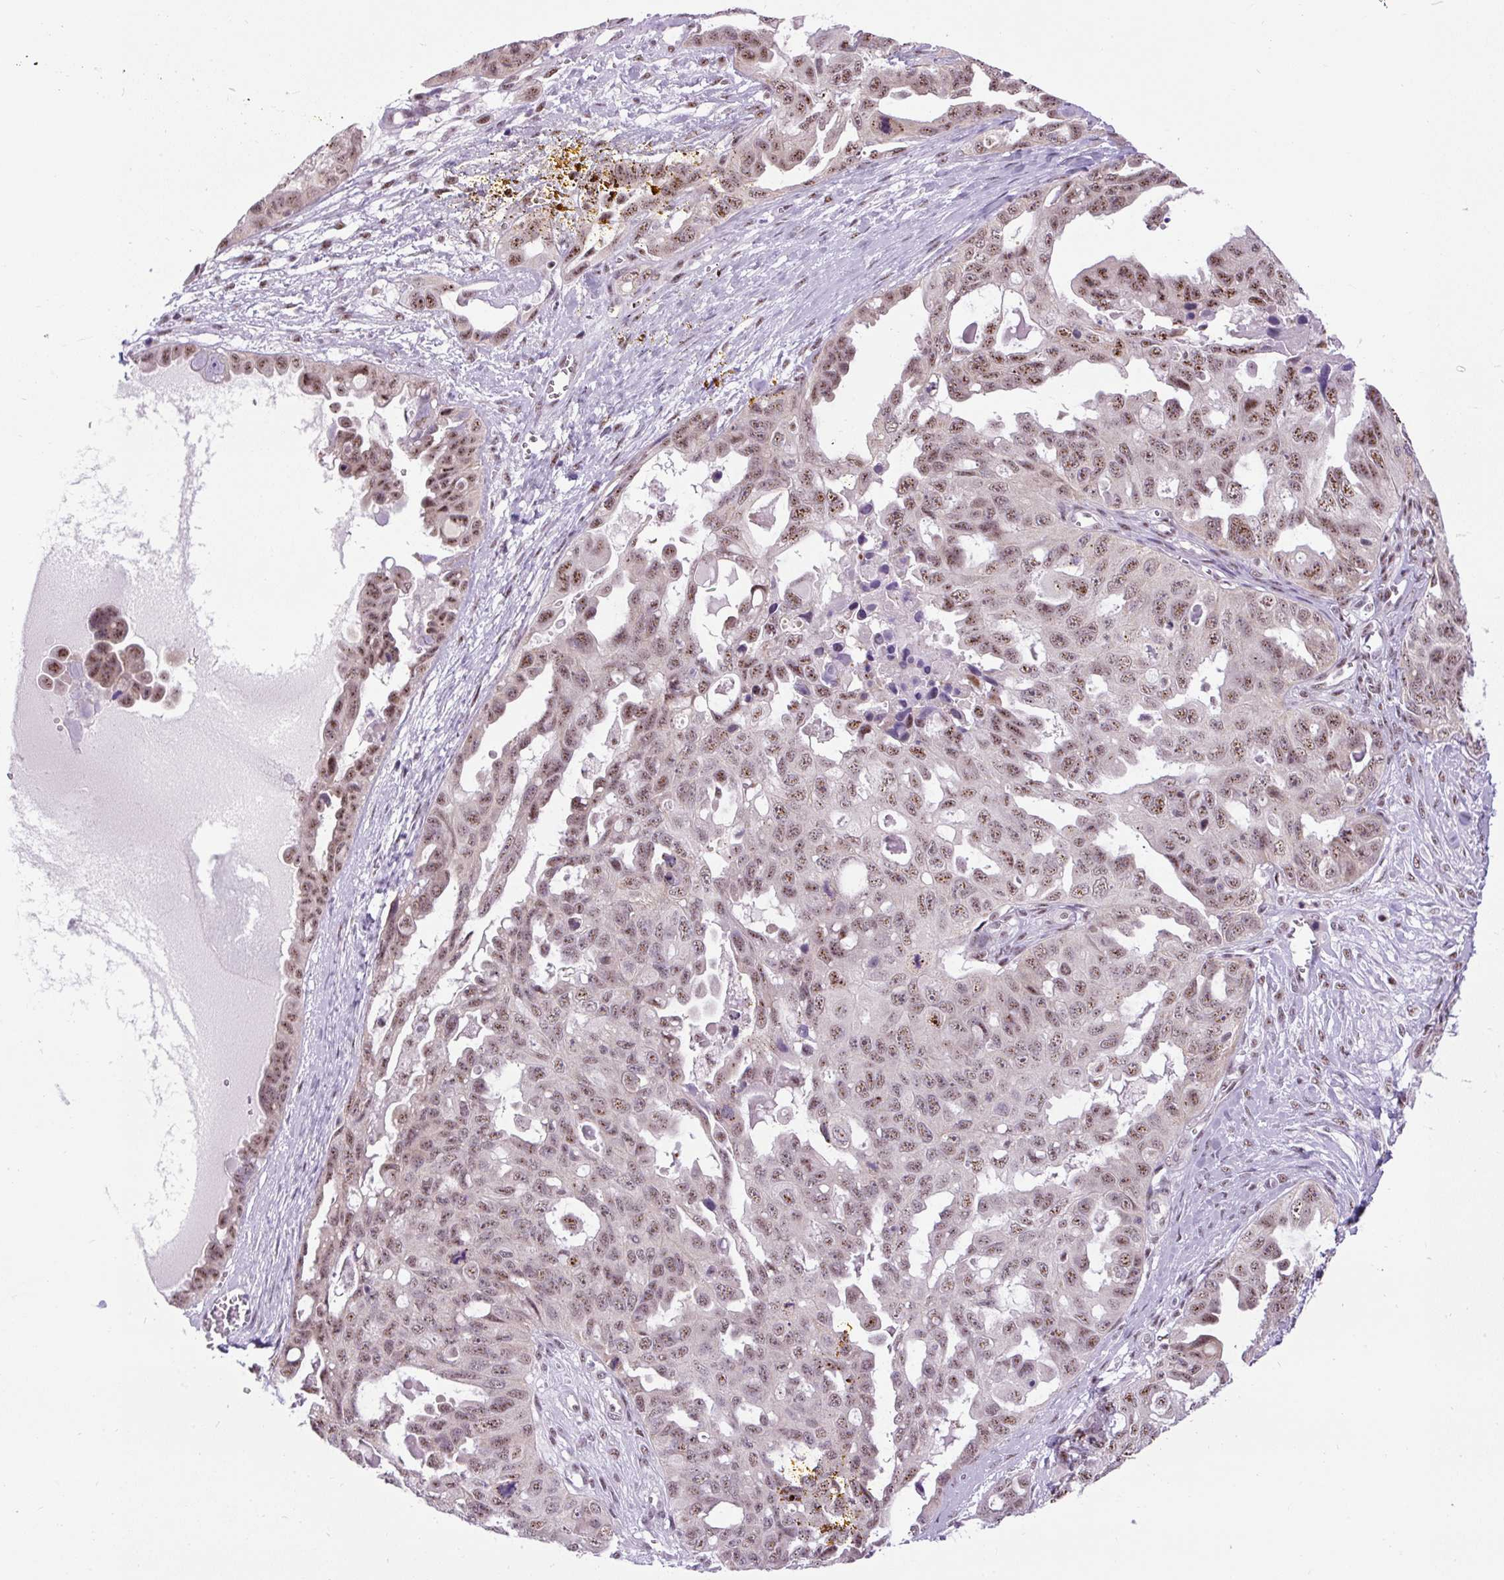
{"staining": {"intensity": "moderate", "quantity": "25%-75%", "location": "nuclear"}, "tissue": "ovarian cancer", "cell_type": "Tumor cells", "image_type": "cancer", "snomed": [{"axis": "morphology", "description": "Carcinoma, endometroid"}, {"axis": "topography", "description": "Ovary"}], "caption": "Immunohistochemical staining of human endometroid carcinoma (ovarian) displays moderate nuclear protein staining in about 25%-75% of tumor cells.", "gene": "SMC5", "patient": {"sex": "female", "age": 70}}